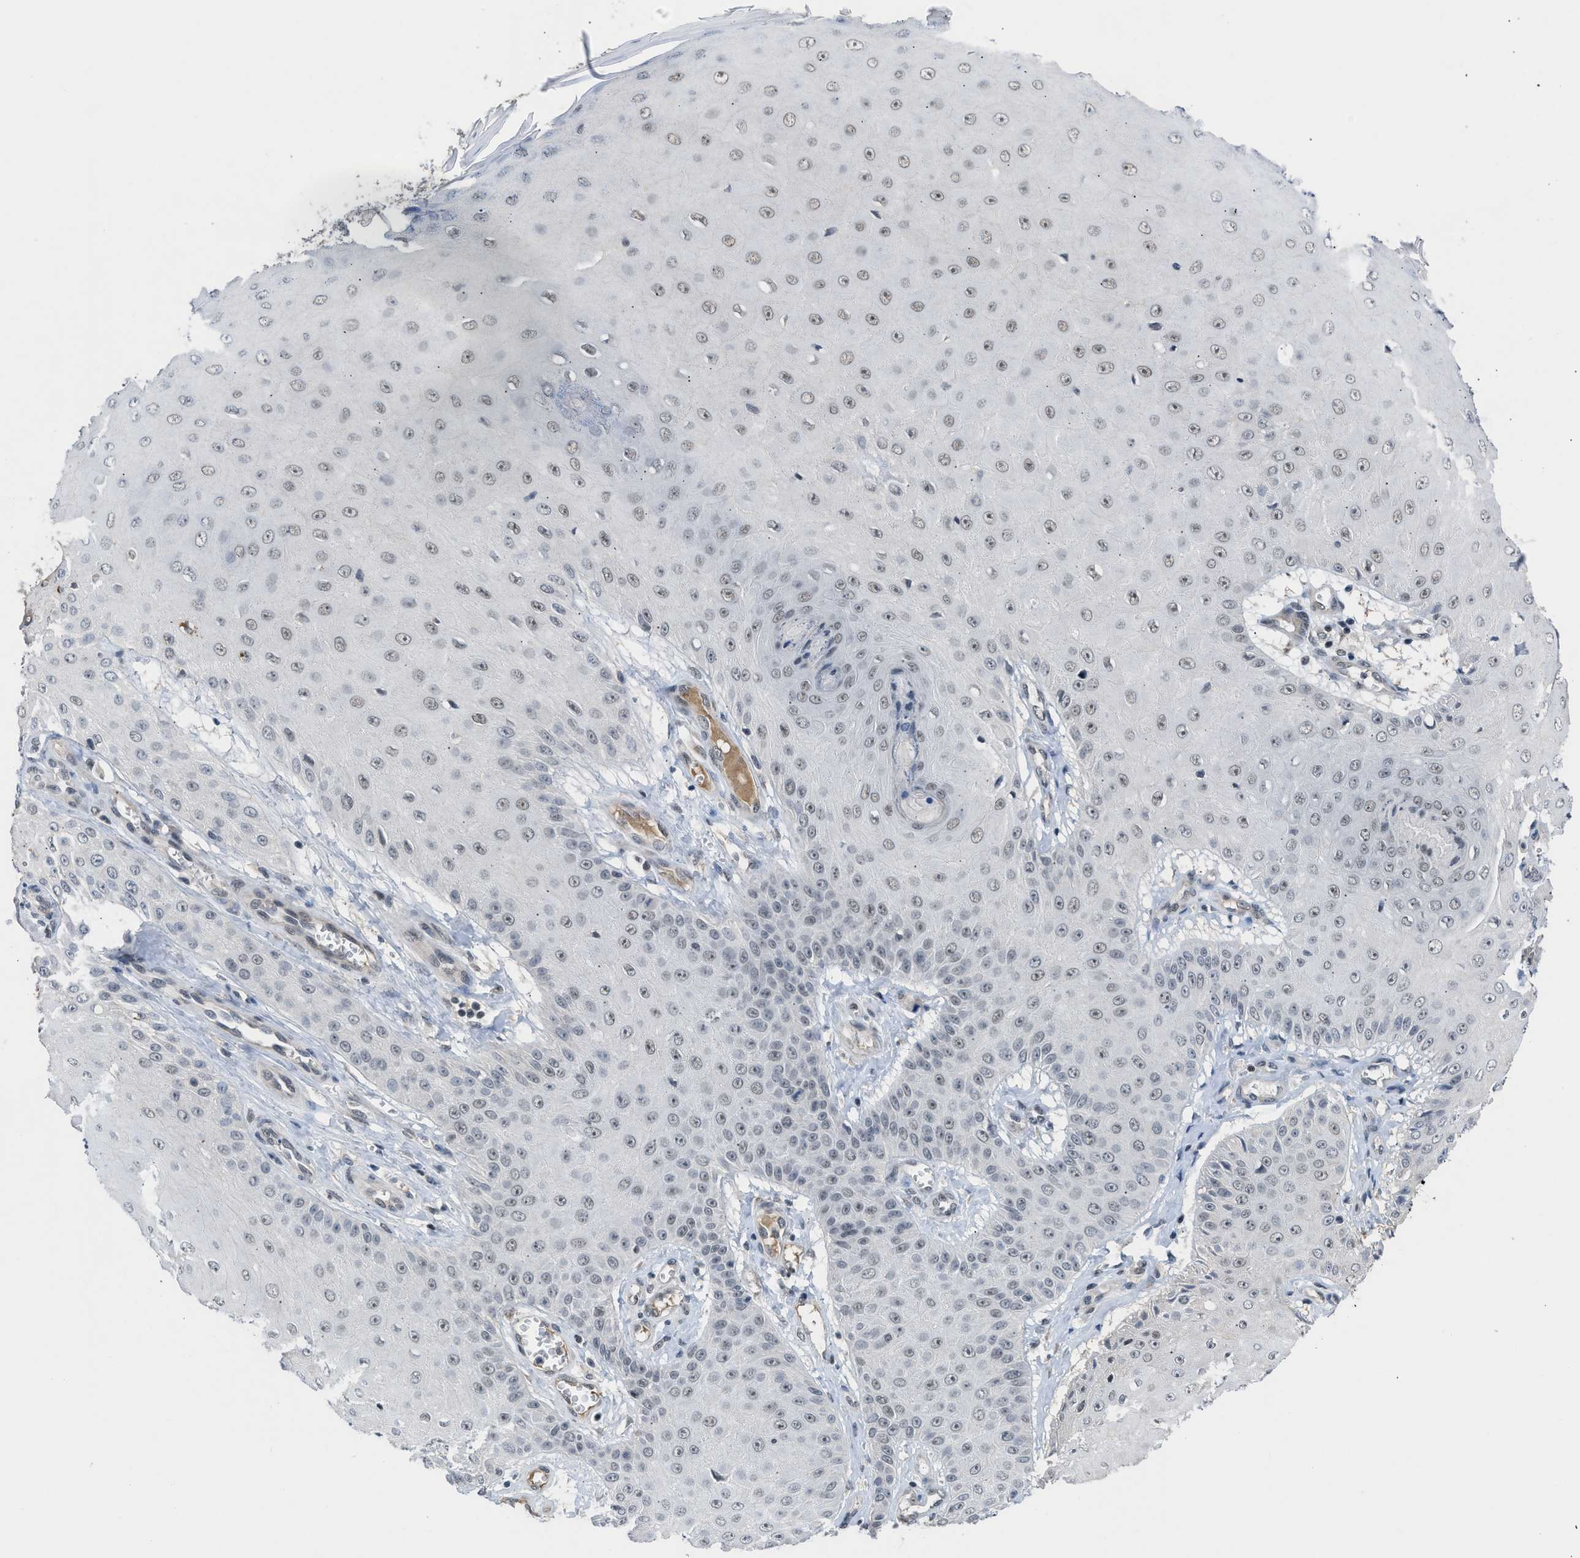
{"staining": {"intensity": "weak", "quantity": "<25%", "location": "nuclear"}, "tissue": "skin cancer", "cell_type": "Tumor cells", "image_type": "cancer", "snomed": [{"axis": "morphology", "description": "Squamous cell carcinoma, NOS"}, {"axis": "topography", "description": "Skin"}], "caption": "Squamous cell carcinoma (skin) was stained to show a protein in brown. There is no significant staining in tumor cells. The staining is performed using DAB (3,3'-diaminobenzidine) brown chromogen with nuclei counter-stained in using hematoxylin.", "gene": "TERF2IP", "patient": {"sex": "male", "age": 74}}